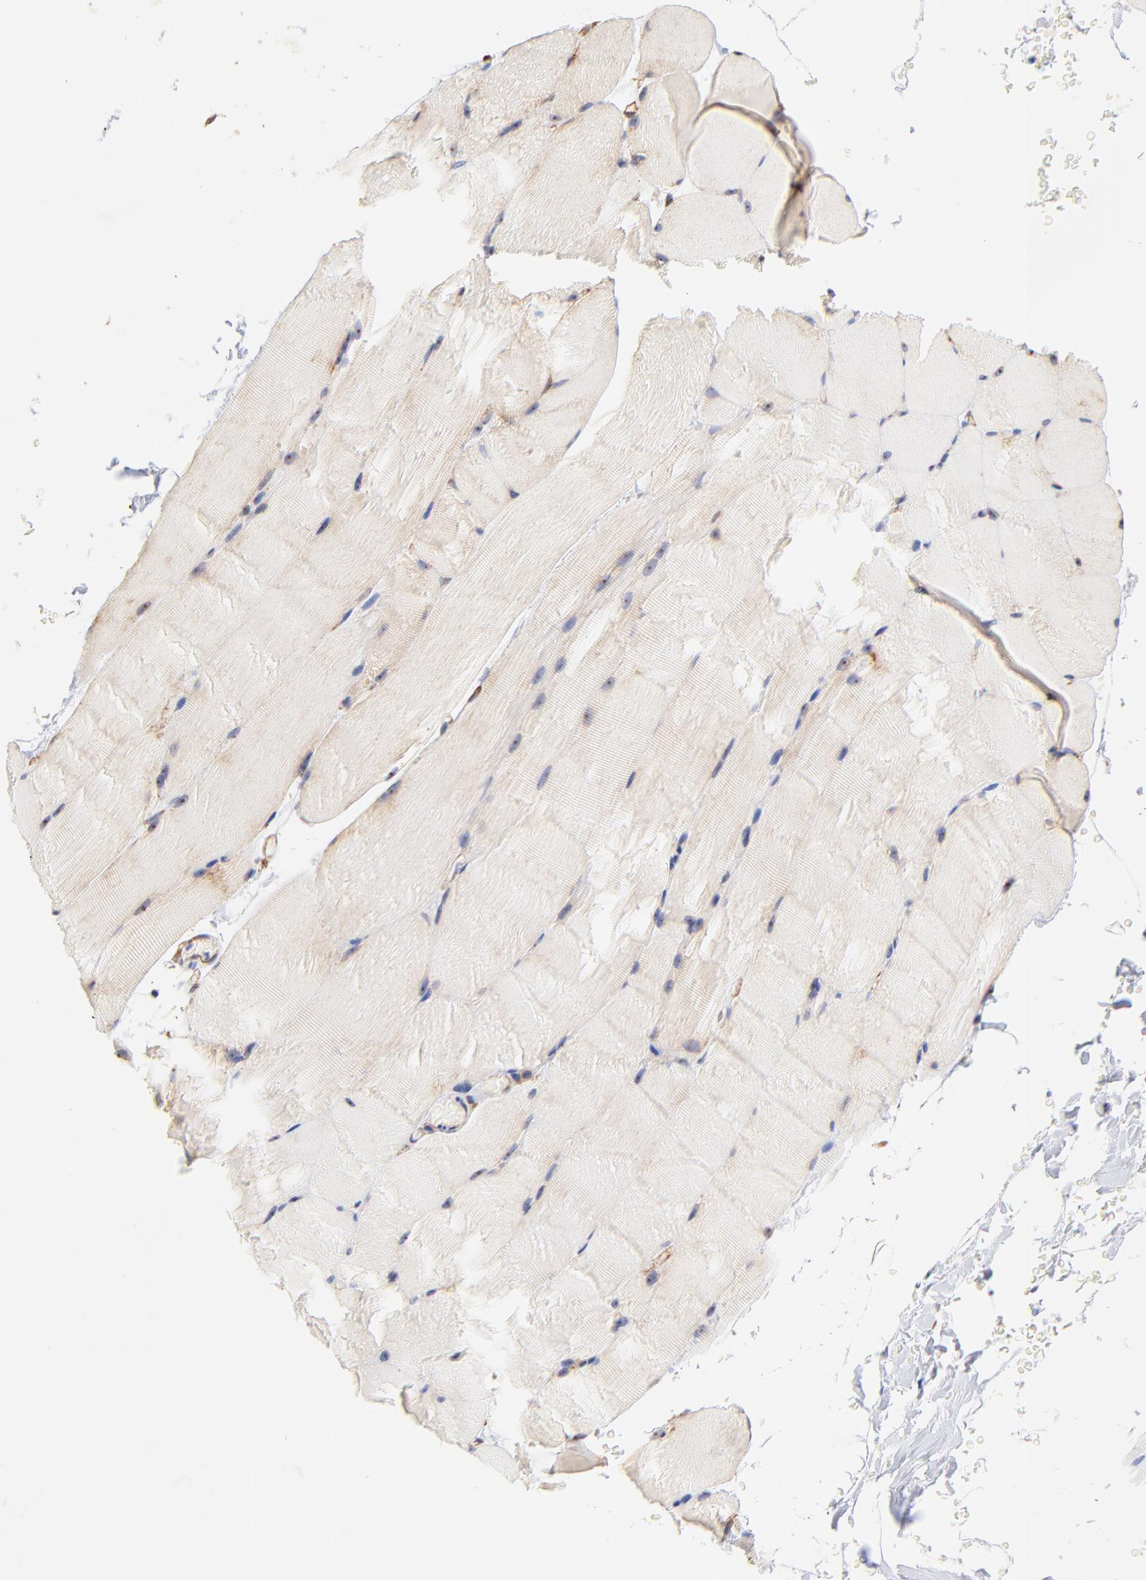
{"staining": {"intensity": "negative", "quantity": "none", "location": "none"}, "tissue": "skeletal muscle", "cell_type": "Myocytes", "image_type": "normal", "snomed": [{"axis": "morphology", "description": "Normal tissue, NOS"}, {"axis": "topography", "description": "Skeletal muscle"}, {"axis": "topography", "description": "Parathyroid gland"}], "caption": "The photomicrograph exhibits no staining of myocytes in normal skeletal muscle.", "gene": "RPL27", "patient": {"sex": "female", "age": 37}}